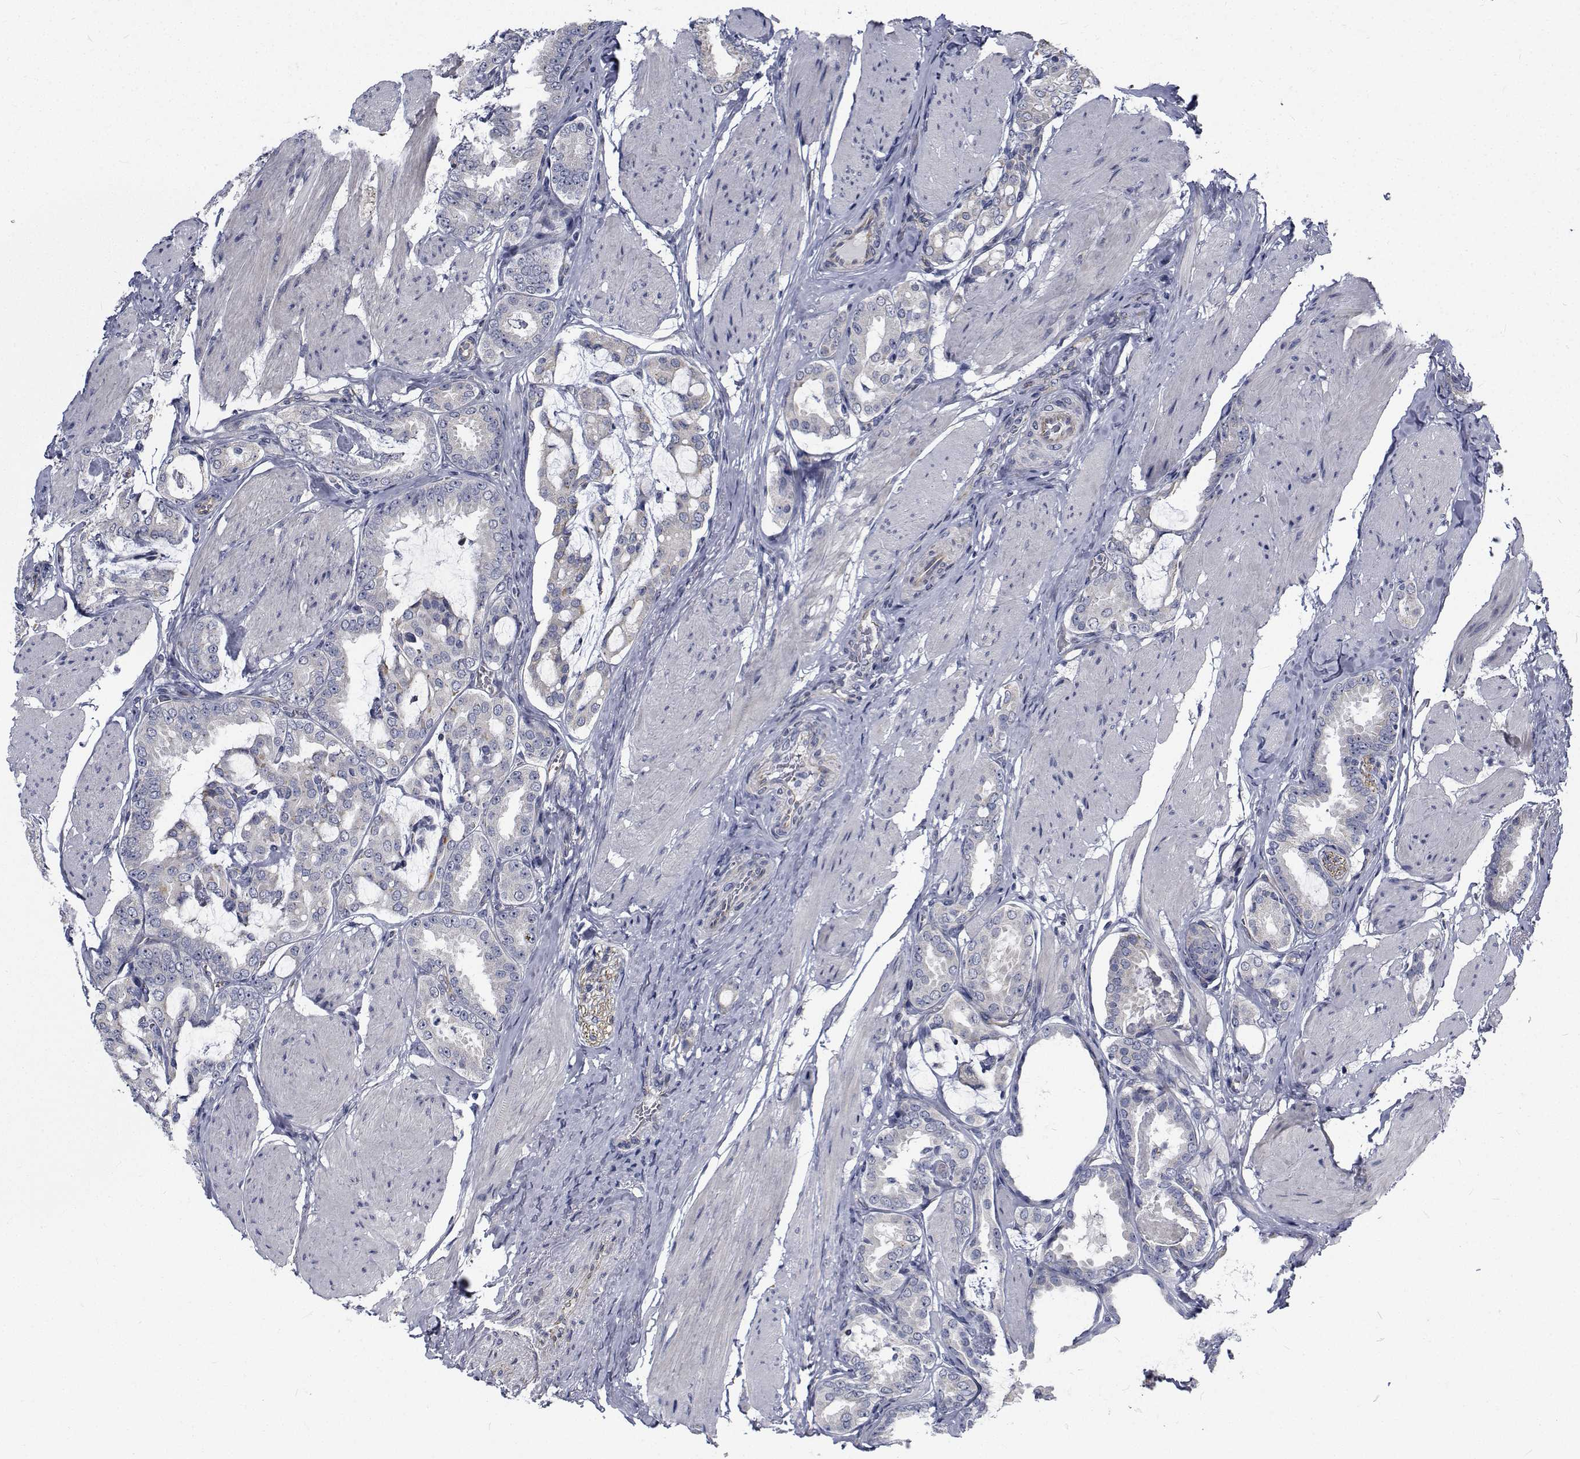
{"staining": {"intensity": "negative", "quantity": "none", "location": "none"}, "tissue": "prostate cancer", "cell_type": "Tumor cells", "image_type": "cancer", "snomed": [{"axis": "morphology", "description": "Adenocarcinoma, High grade"}, {"axis": "topography", "description": "Prostate"}], "caption": "This is an immunohistochemistry micrograph of high-grade adenocarcinoma (prostate). There is no positivity in tumor cells.", "gene": "TTBK1", "patient": {"sex": "male", "age": 63}}